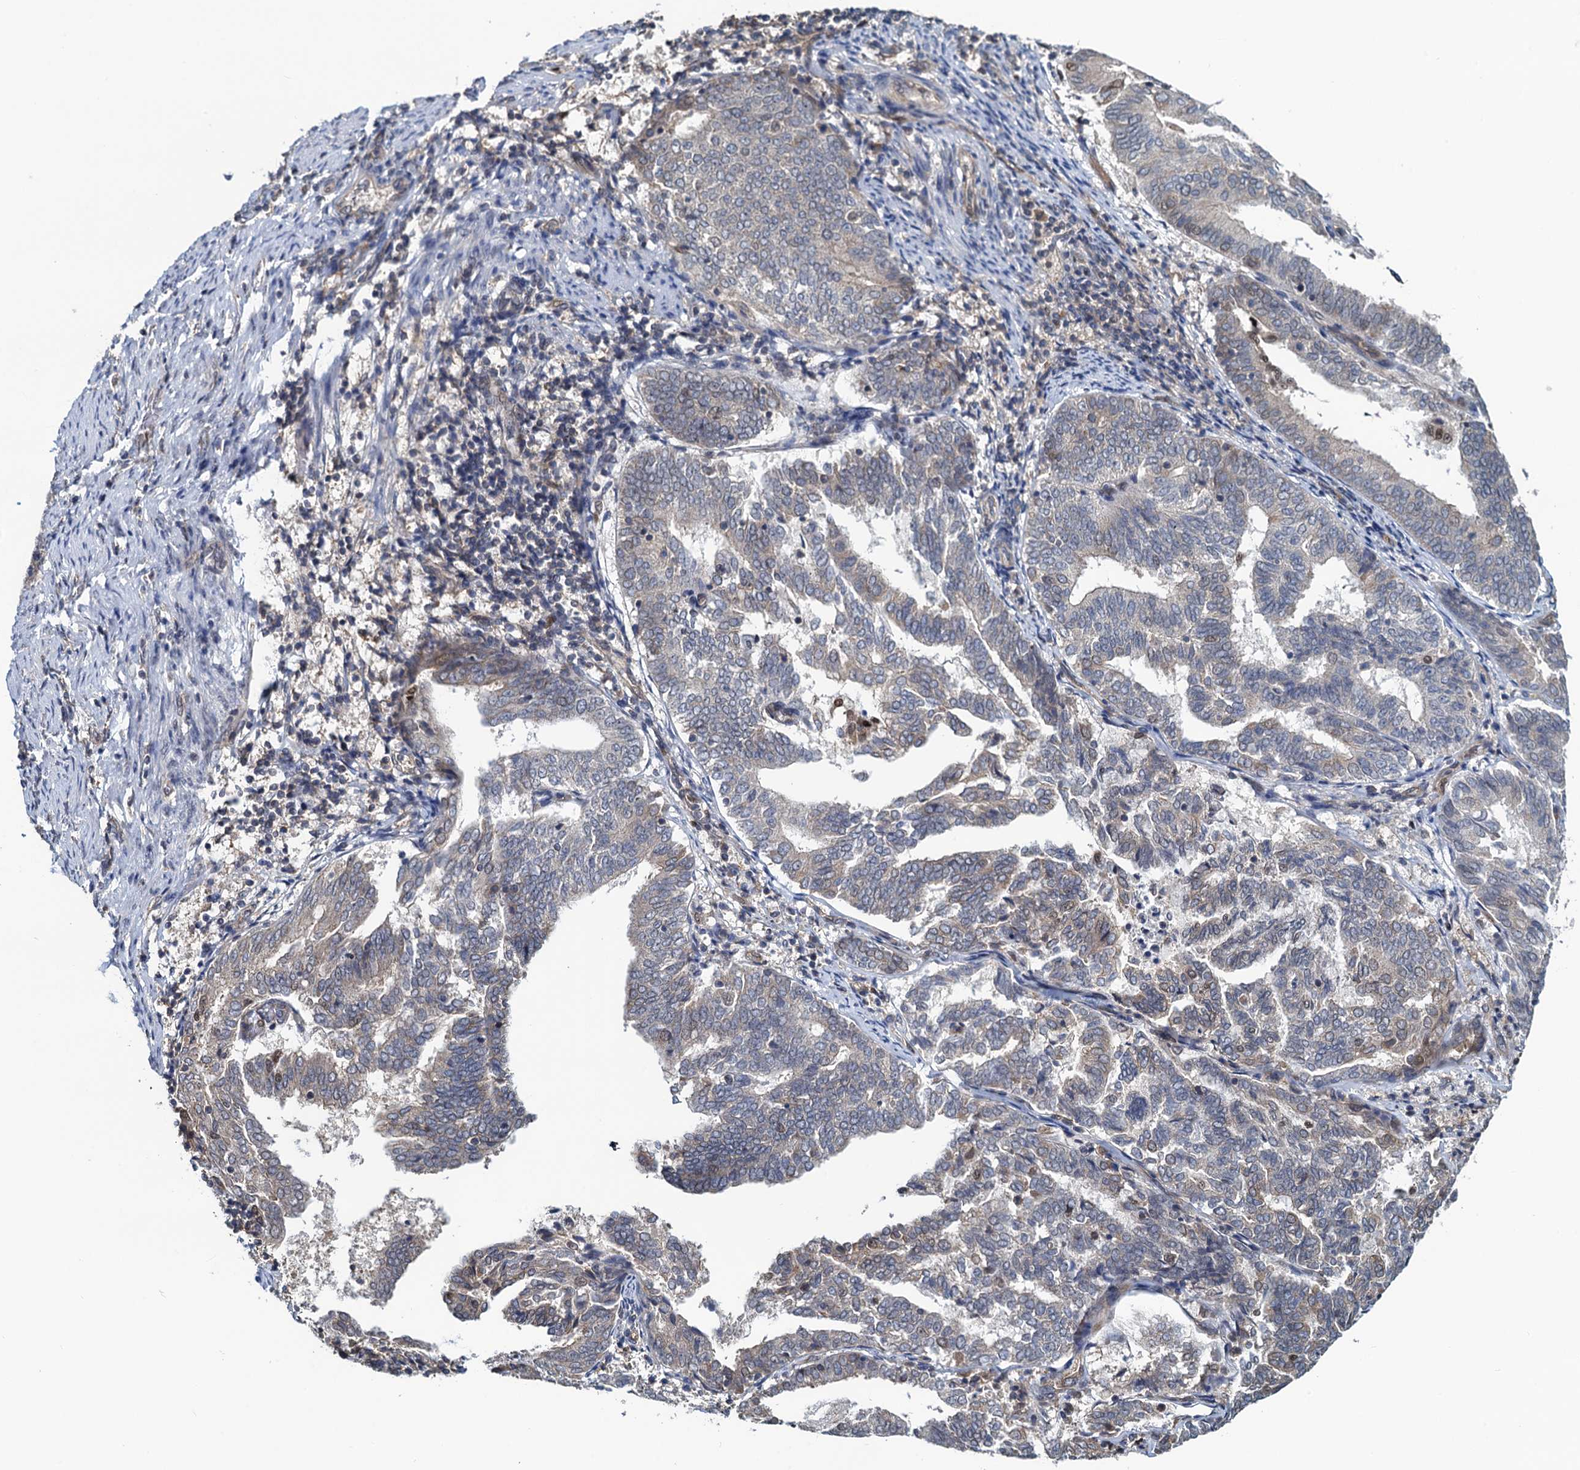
{"staining": {"intensity": "weak", "quantity": "<25%", "location": "cytoplasmic/membranous"}, "tissue": "endometrial cancer", "cell_type": "Tumor cells", "image_type": "cancer", "snomed": [{"axis": "morphology", "description": "Adenocarcinoma, NOS"}, {"axis": "topography", "description": "Endometrium"}], "caption": "DAB (3,3'-diaminobenzidine) immunohistochemical staining of human endometrial cancer displays no significant positivity in tumor cells. The staining was performed using DAB to visualize the protein expression in brown, while the nuclei were stained in blue with hematoxylin (Magnification: 20x).", "gene": "RNF125", "patient": {"sex": "female", "age": 80}}